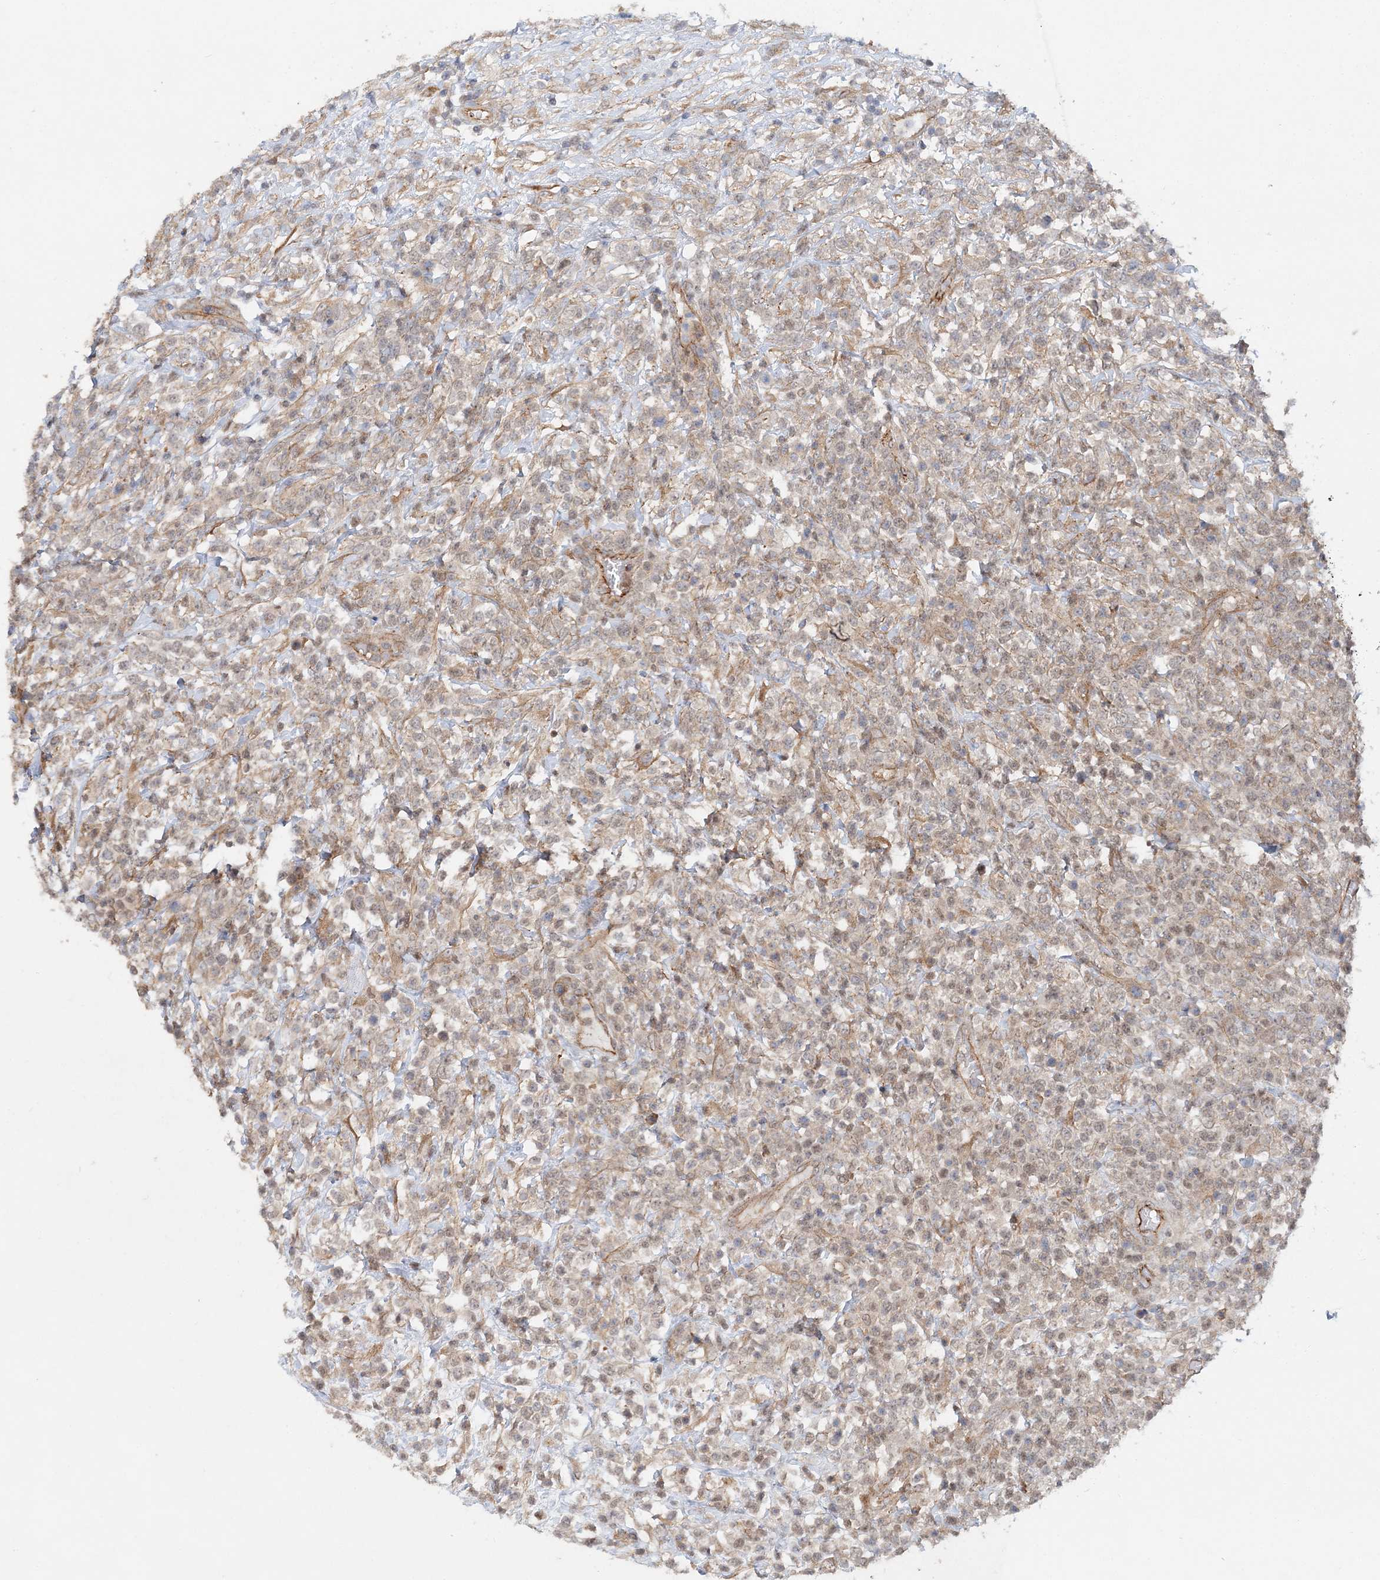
{"staining": {"intensity": "weak", "quantity": "25%-75%", "location": "nuclear"}, "tissue": "lymphoma", "cell_type": "Tumor cells", "image_type": "cancer", "snomed": [{"axis": "morphology", "description": "Malignant lymphoma, non-Hodgkin's type, High grade"}, {"axis": "topography", "description": "Colon"}], "caption": "Weak nuclear positivity for a protein is appreciated in approximately 25%-75% of tumor cells of lymphoma using immunohistochemistry.", "gene": "MAT2B", "patient": {"sex": "female", "age": 53}}